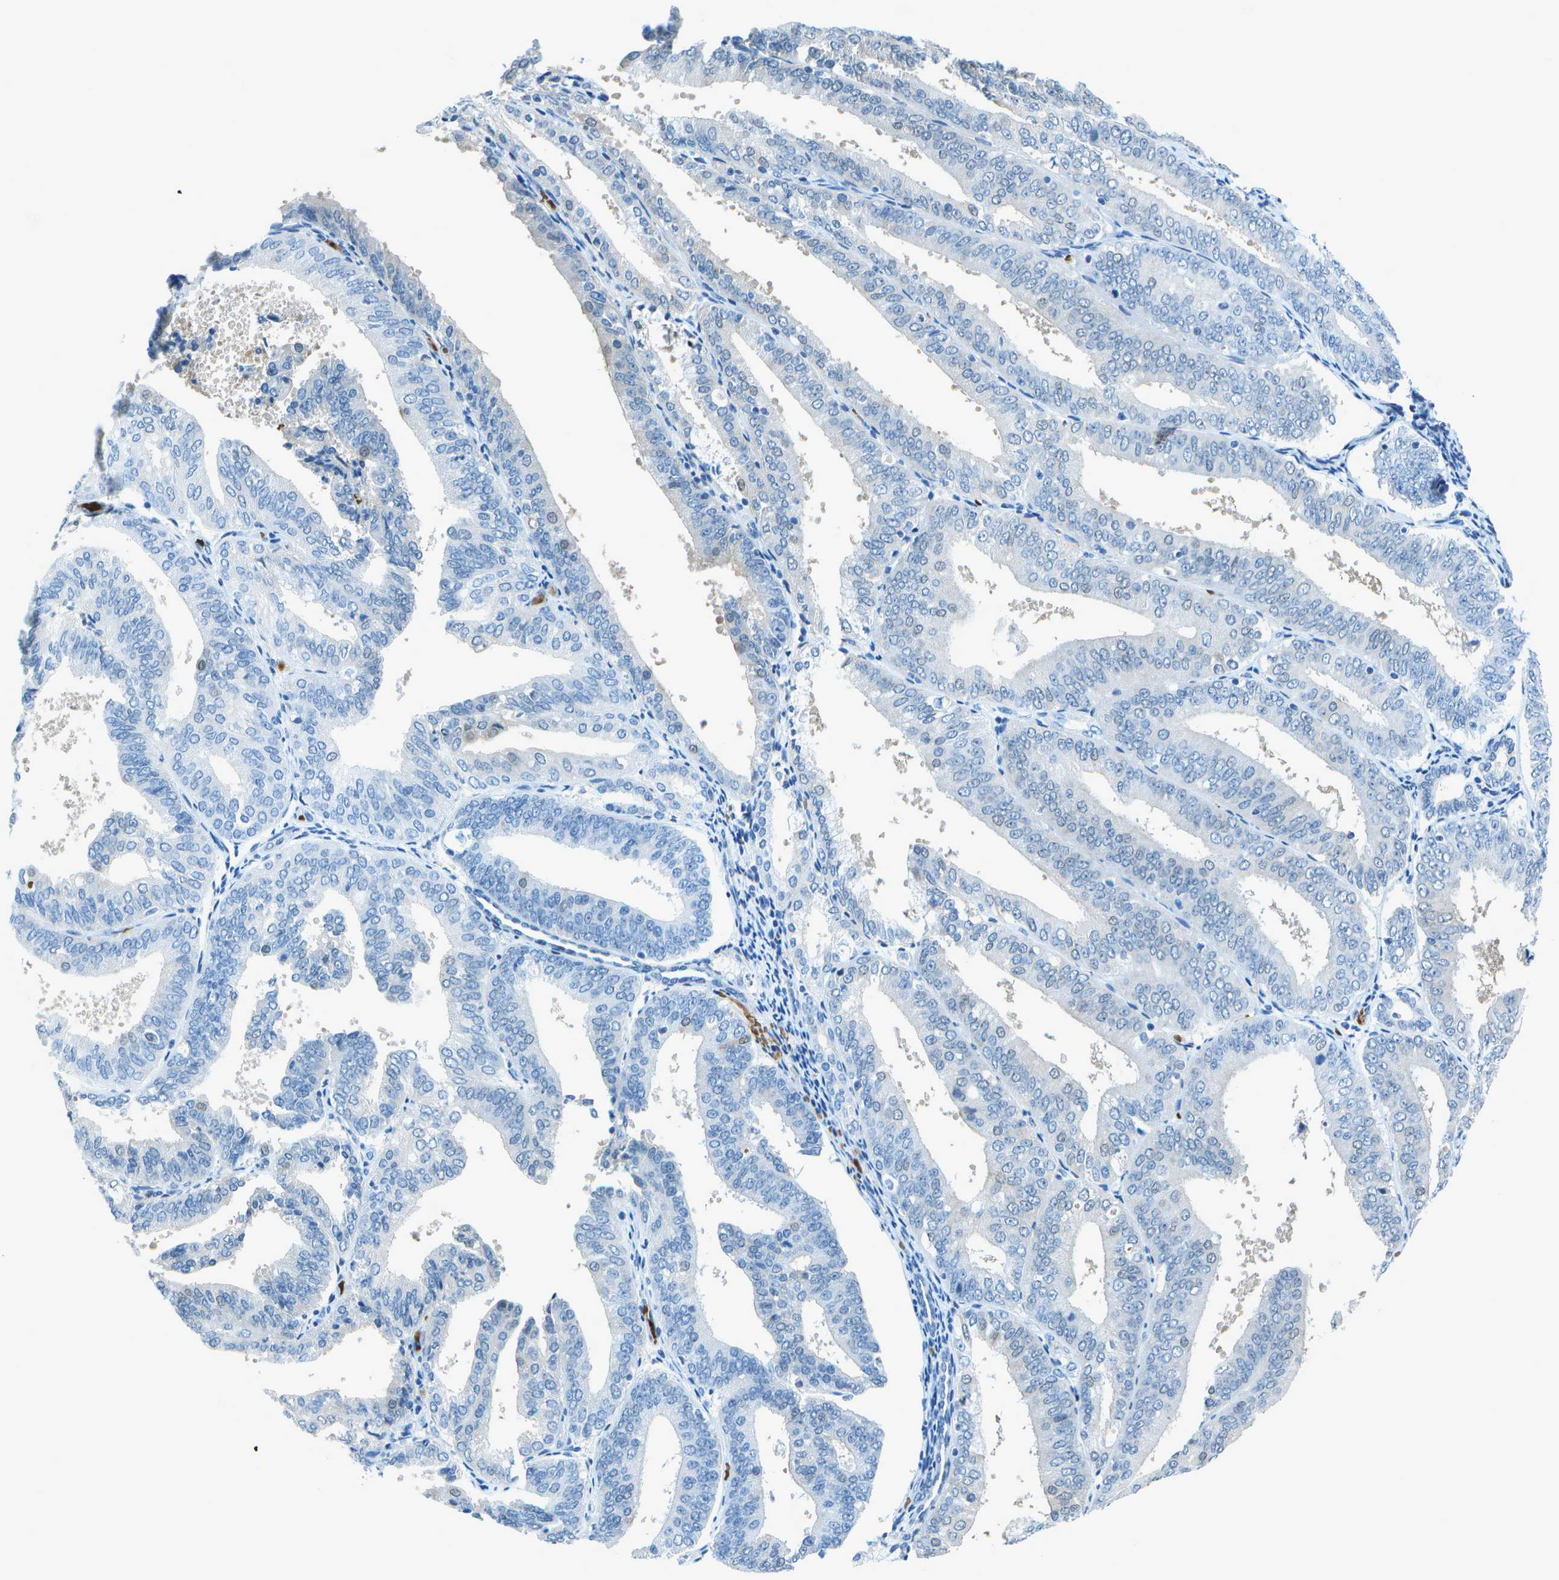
{"staining": {"intensity": "negative", "quantity": "none", "location": "none"}, "tissue": "endometrial cancer", "cell_type": "Tumor cells", "image_type": "cancer", "snomed": [{"axis": "morphology", "description": "Adenocarcinoma, NOS"}, {"axis": "topography", "description": "Endometrium"}], "caption": "Tumor cells show no significant positivity in endometrial adenocarcinoma.", "gene": "ASL", "patient": {"sex": "female", "age": 63}}